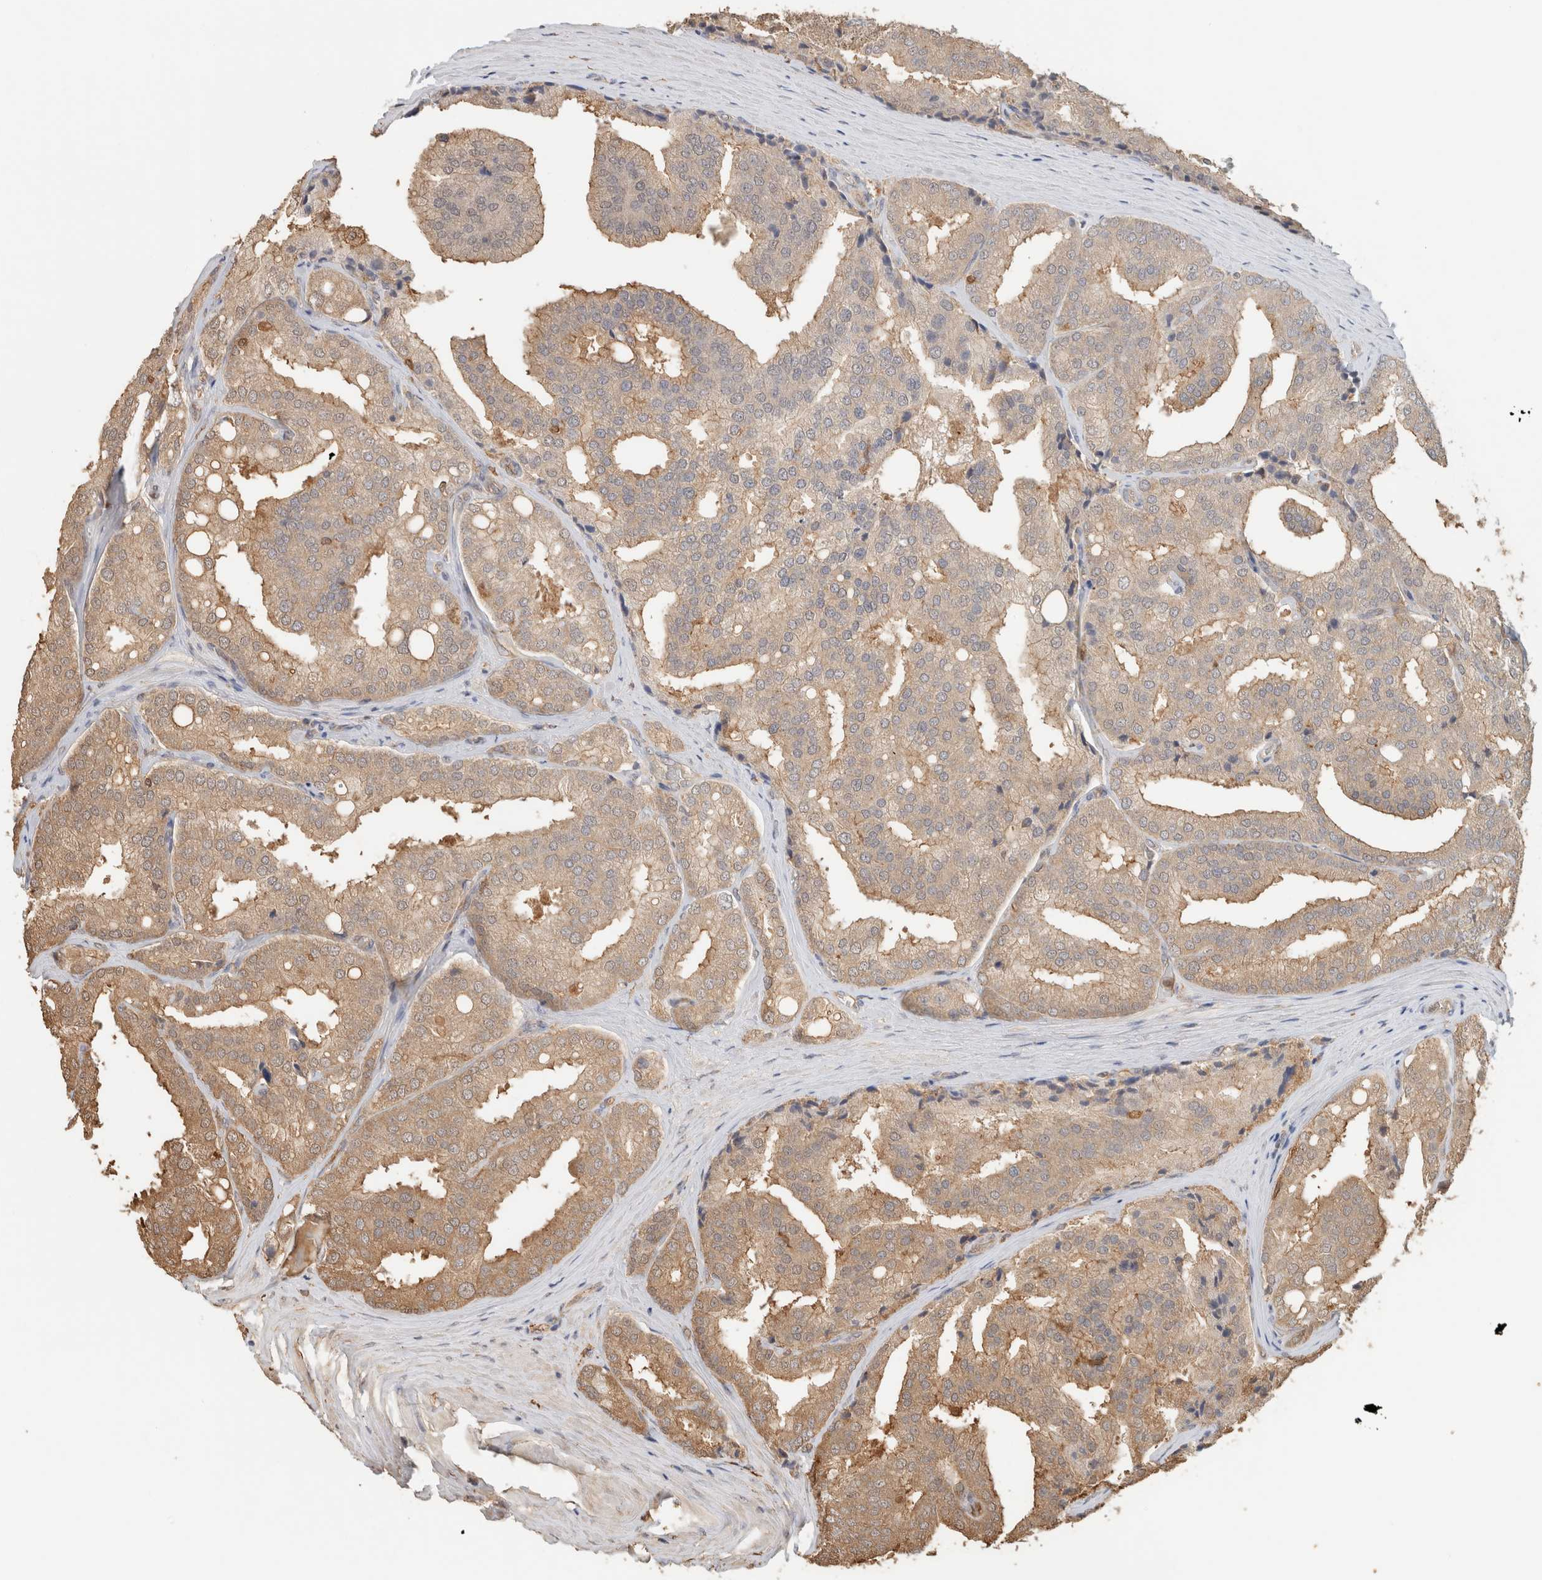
{"staining": {"intensity": "moderate", "quantity": ">75%", "location": "cytoplasmic/membranous"}, "tissue": "prostate cancer", "cell_type": "Tumor cells", "image_type": "cancer", "snomed": [{"axis": "morphology", "description": "Adenocarcinoma, High grade"}, {"axis": "topography", "description": "Prostate"}], "caption": "An image of prostate cancer stained for a protein exhibits moderate cytoplasmic/membranous brown staining in tumor cells.", "gene": "YWHAH", "patient": {"sex": "male", "age": 50}}